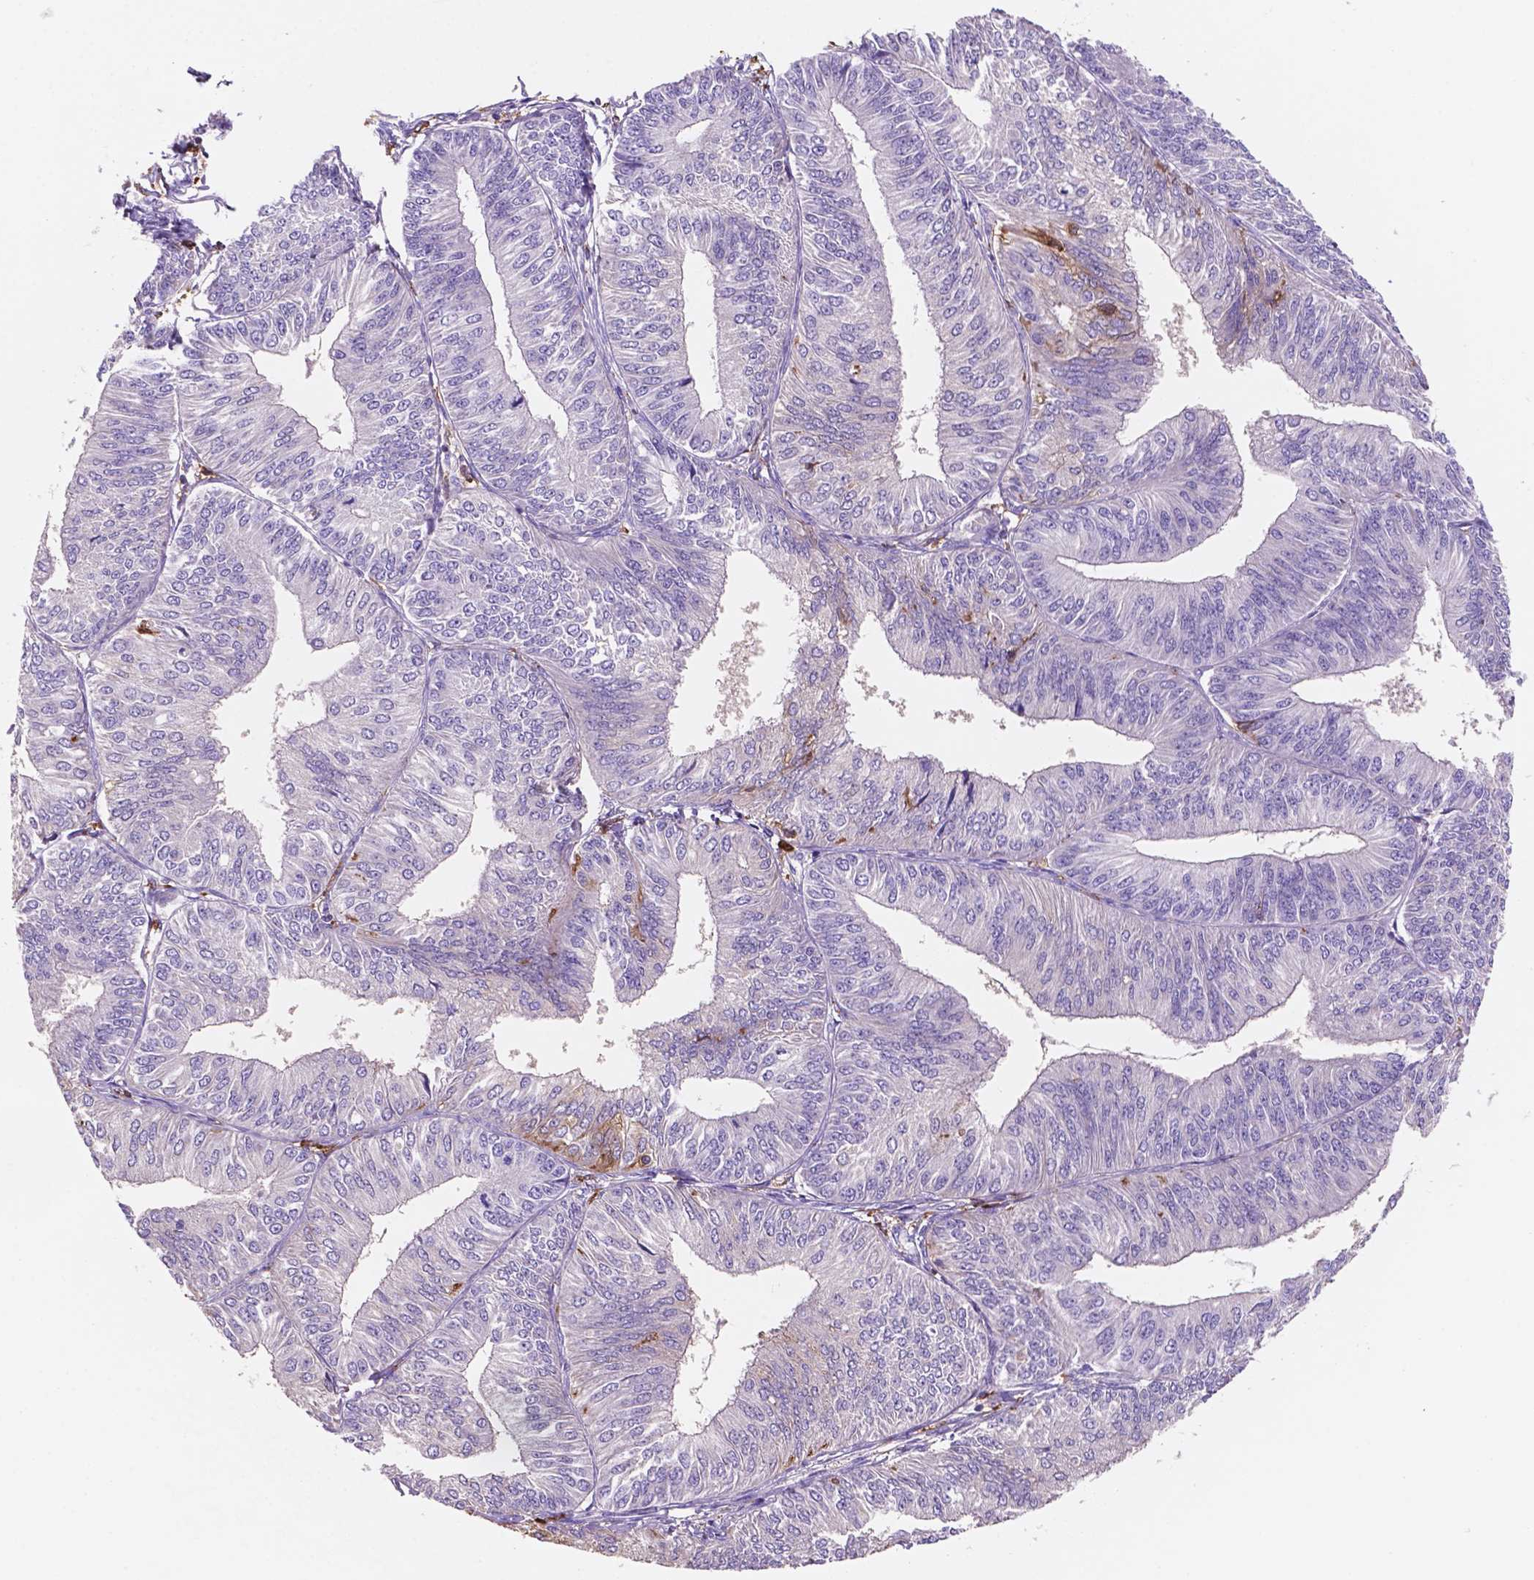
{"staining": {"intensity": "negative", "quantity": "none", "location": "none"}, "tissue": "endometrial cancer", "cell_type": "Tumor cells", "image_type": "cancer", "snomed": [{"axis": "morphology", "description": "Adenocarcinoma, NOS"}, {"axis": "topography", "description": "Endometrium"}], "caption": "IHC of human adenocarcinoma (endometrial) exhibits no expression in tumor cells.", "gene": "MKRN2OS", "patient": {"sex": "female", "age": 58}}